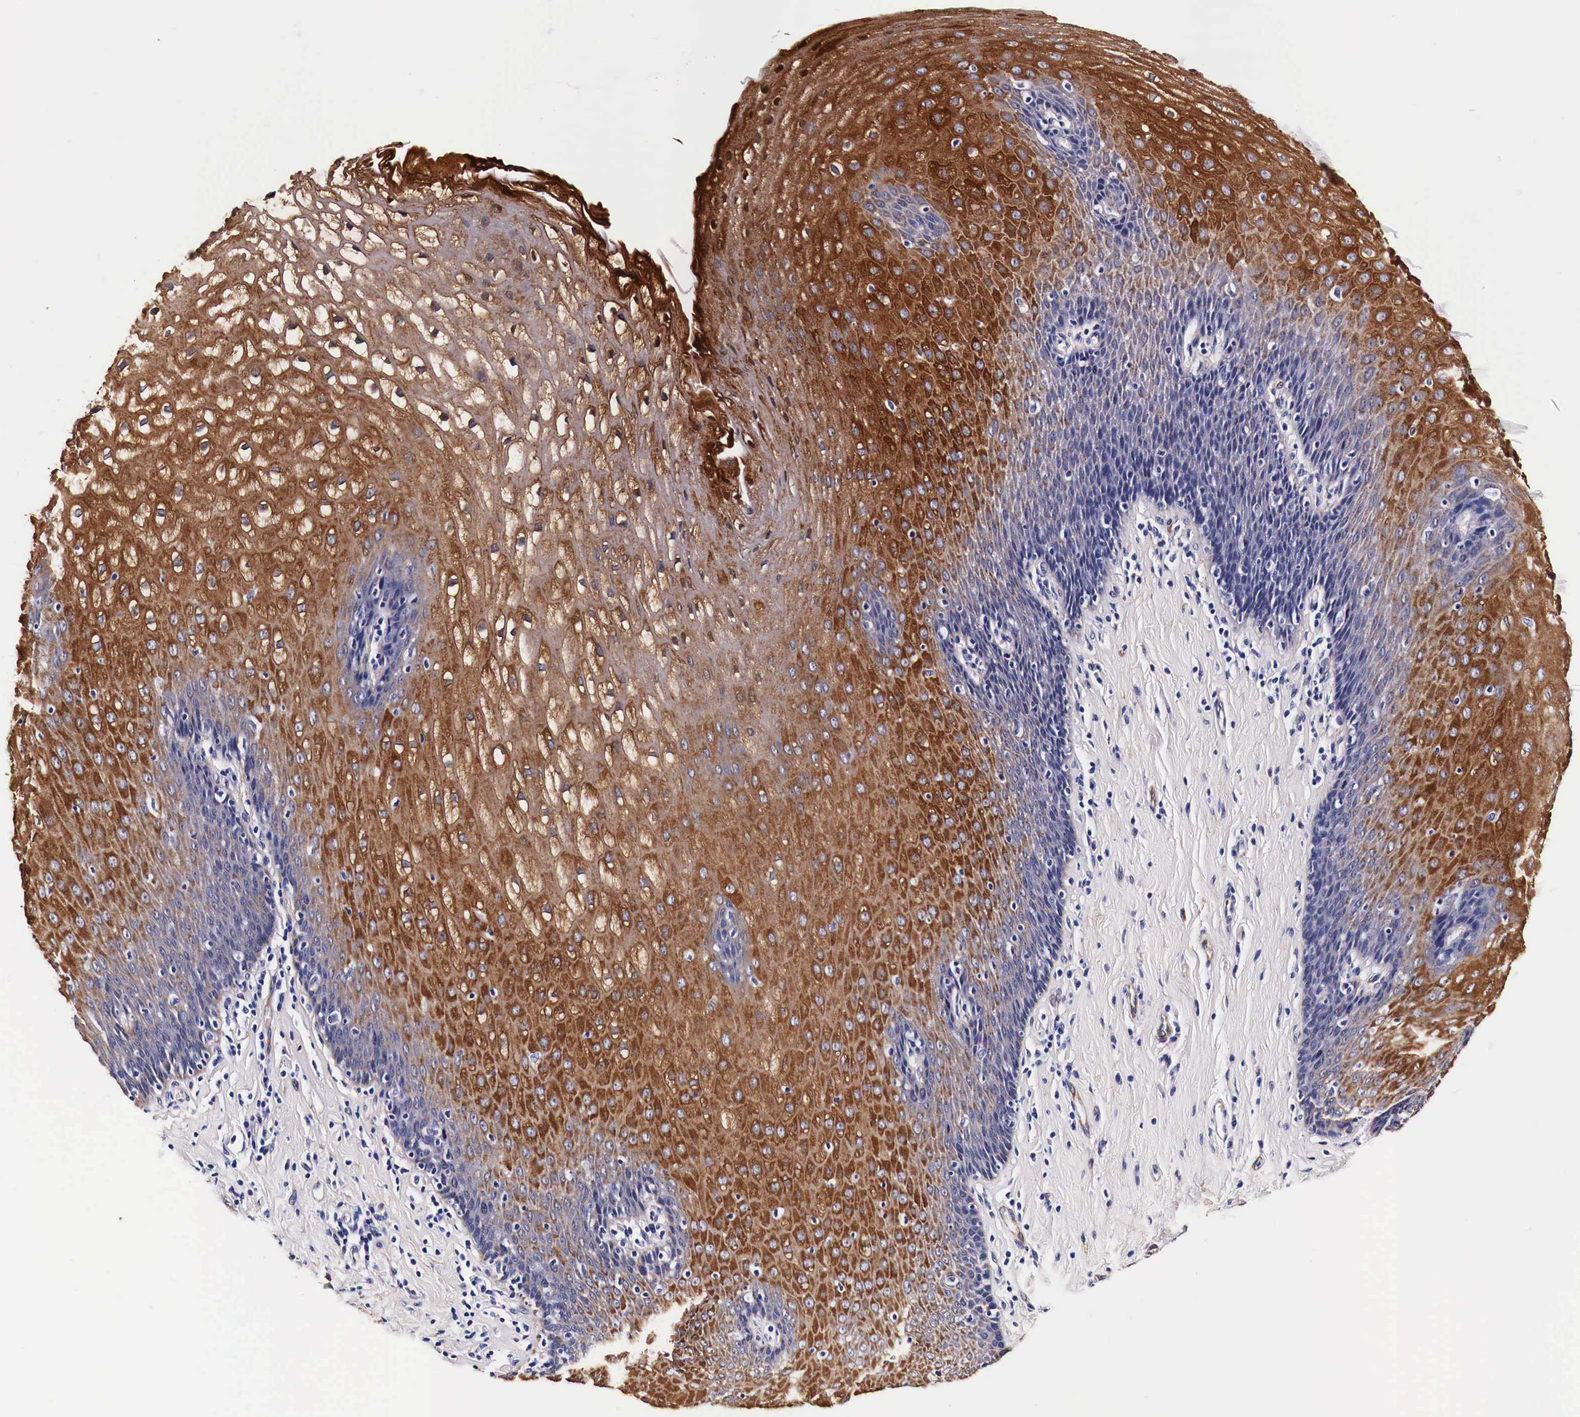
{"staining": {"intensity": "strong", "quantity": ">75%", "location": "cytoplasmic/membranous"}, "tissue": "esophagus", "cell_type": "Squamous epithelial cells", "image_type": "normal", "snomed": [{"axis": "morphology", "description": "Normal tissue, NOS"}, {"axis": "topography", "description": "Esophagus"}], "caption": "High-power microscopy captured an immunohistochemistry histopathology image of benign esophagus, revealing strong cytoplasmic/membranous staining in approximately >75% of squamous epithelial cells.", "gene": "HSPB1", "patient": {"sex": "female", "age": 61}}